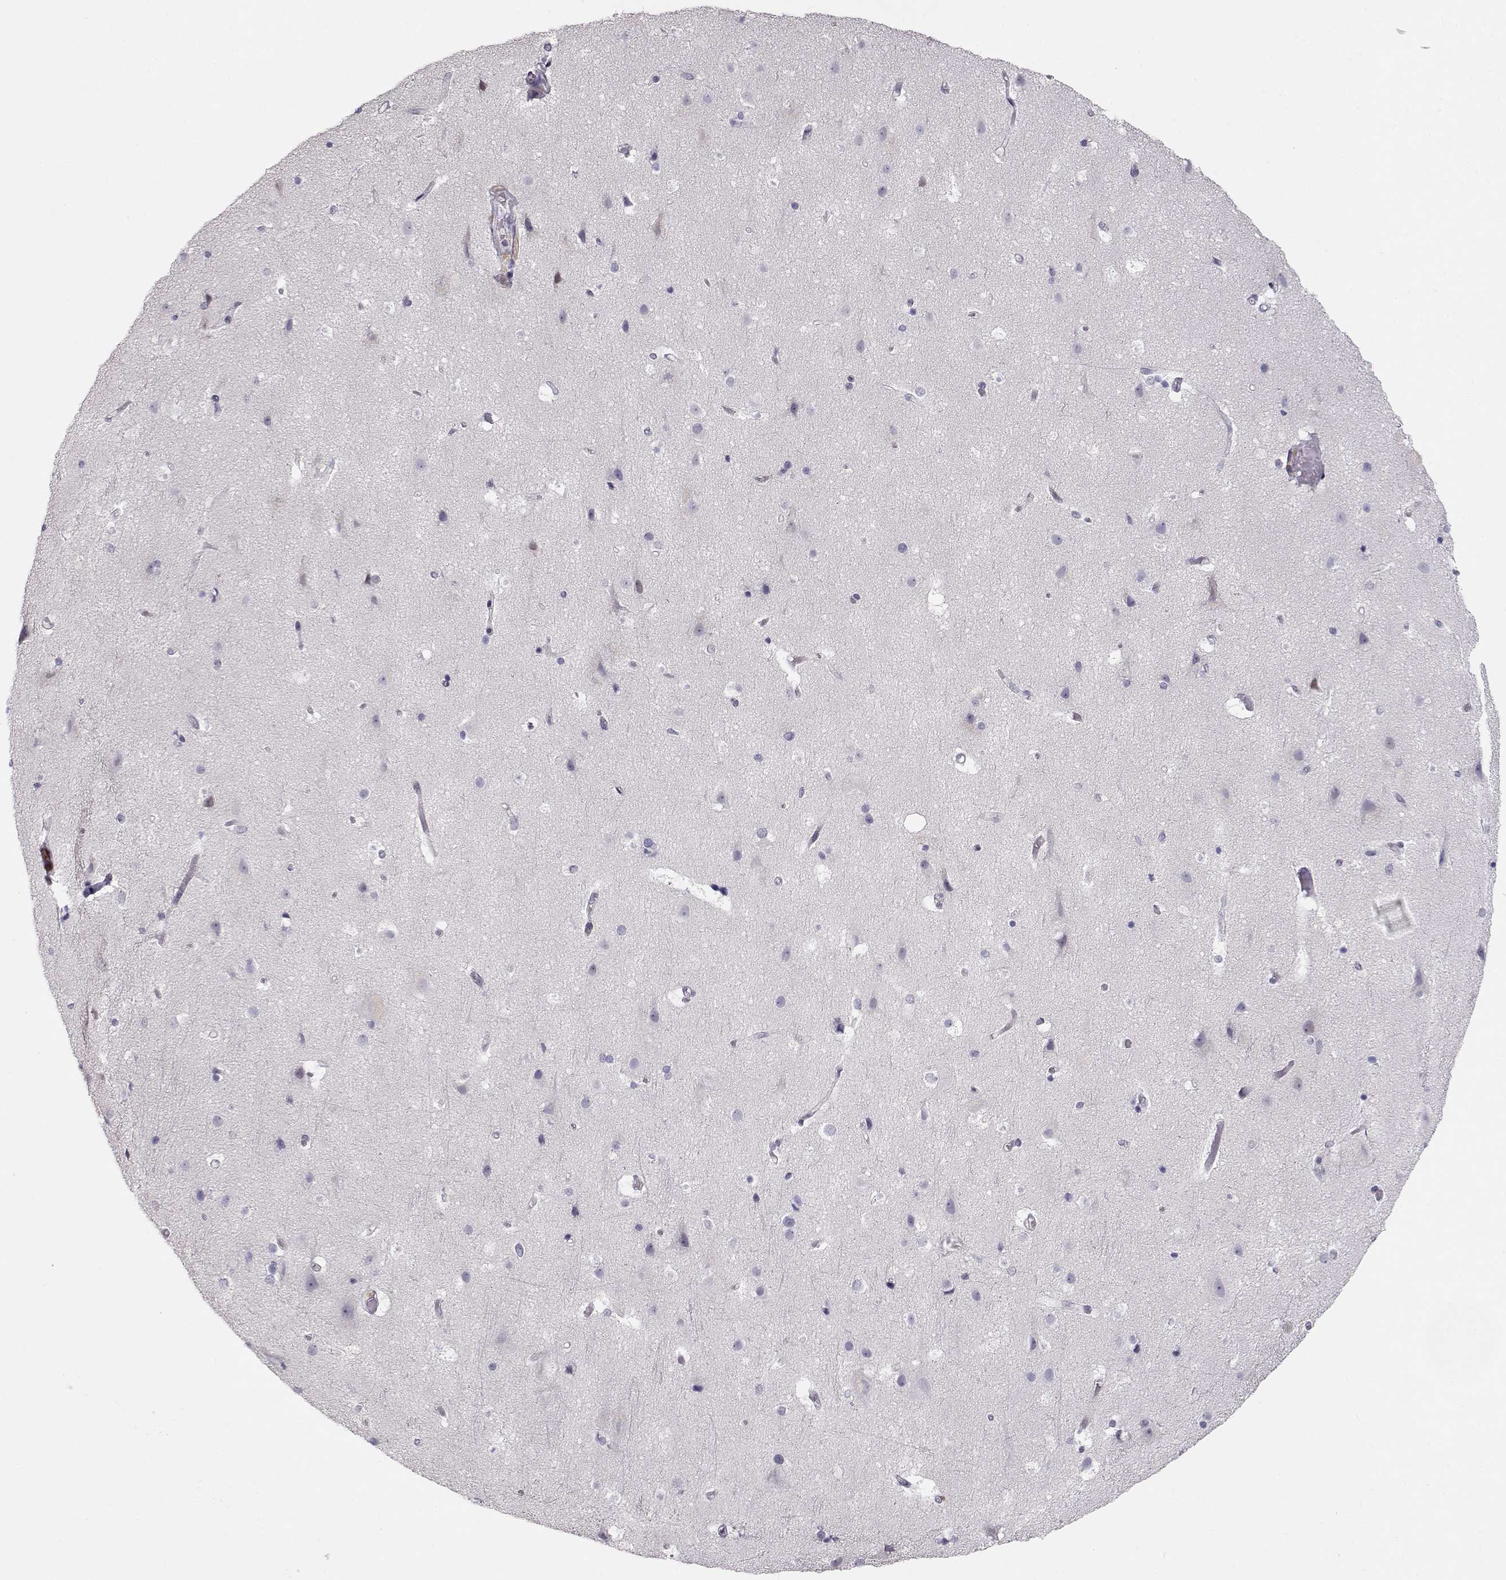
{"staining": {"intensity": "negative", "quantity": "none", "location": "none"}, "tissue": "cerebral cortex", "cell_type": "Endothelial cells", "image_type": "normal", "snomed": [{"axis": "morphology", "description": "Normal tissue, NOS"}, {"axis": "topography", "description": "Cerebral cortex"}], "caption": "The micrograph shows no staining of endothelial cells in benign cerebral cortex. (Immunohistochemistry, brightfield microscopy, high magnification).", "gene": "TEPP", "patient": {"sex": "female", "age": 52}}